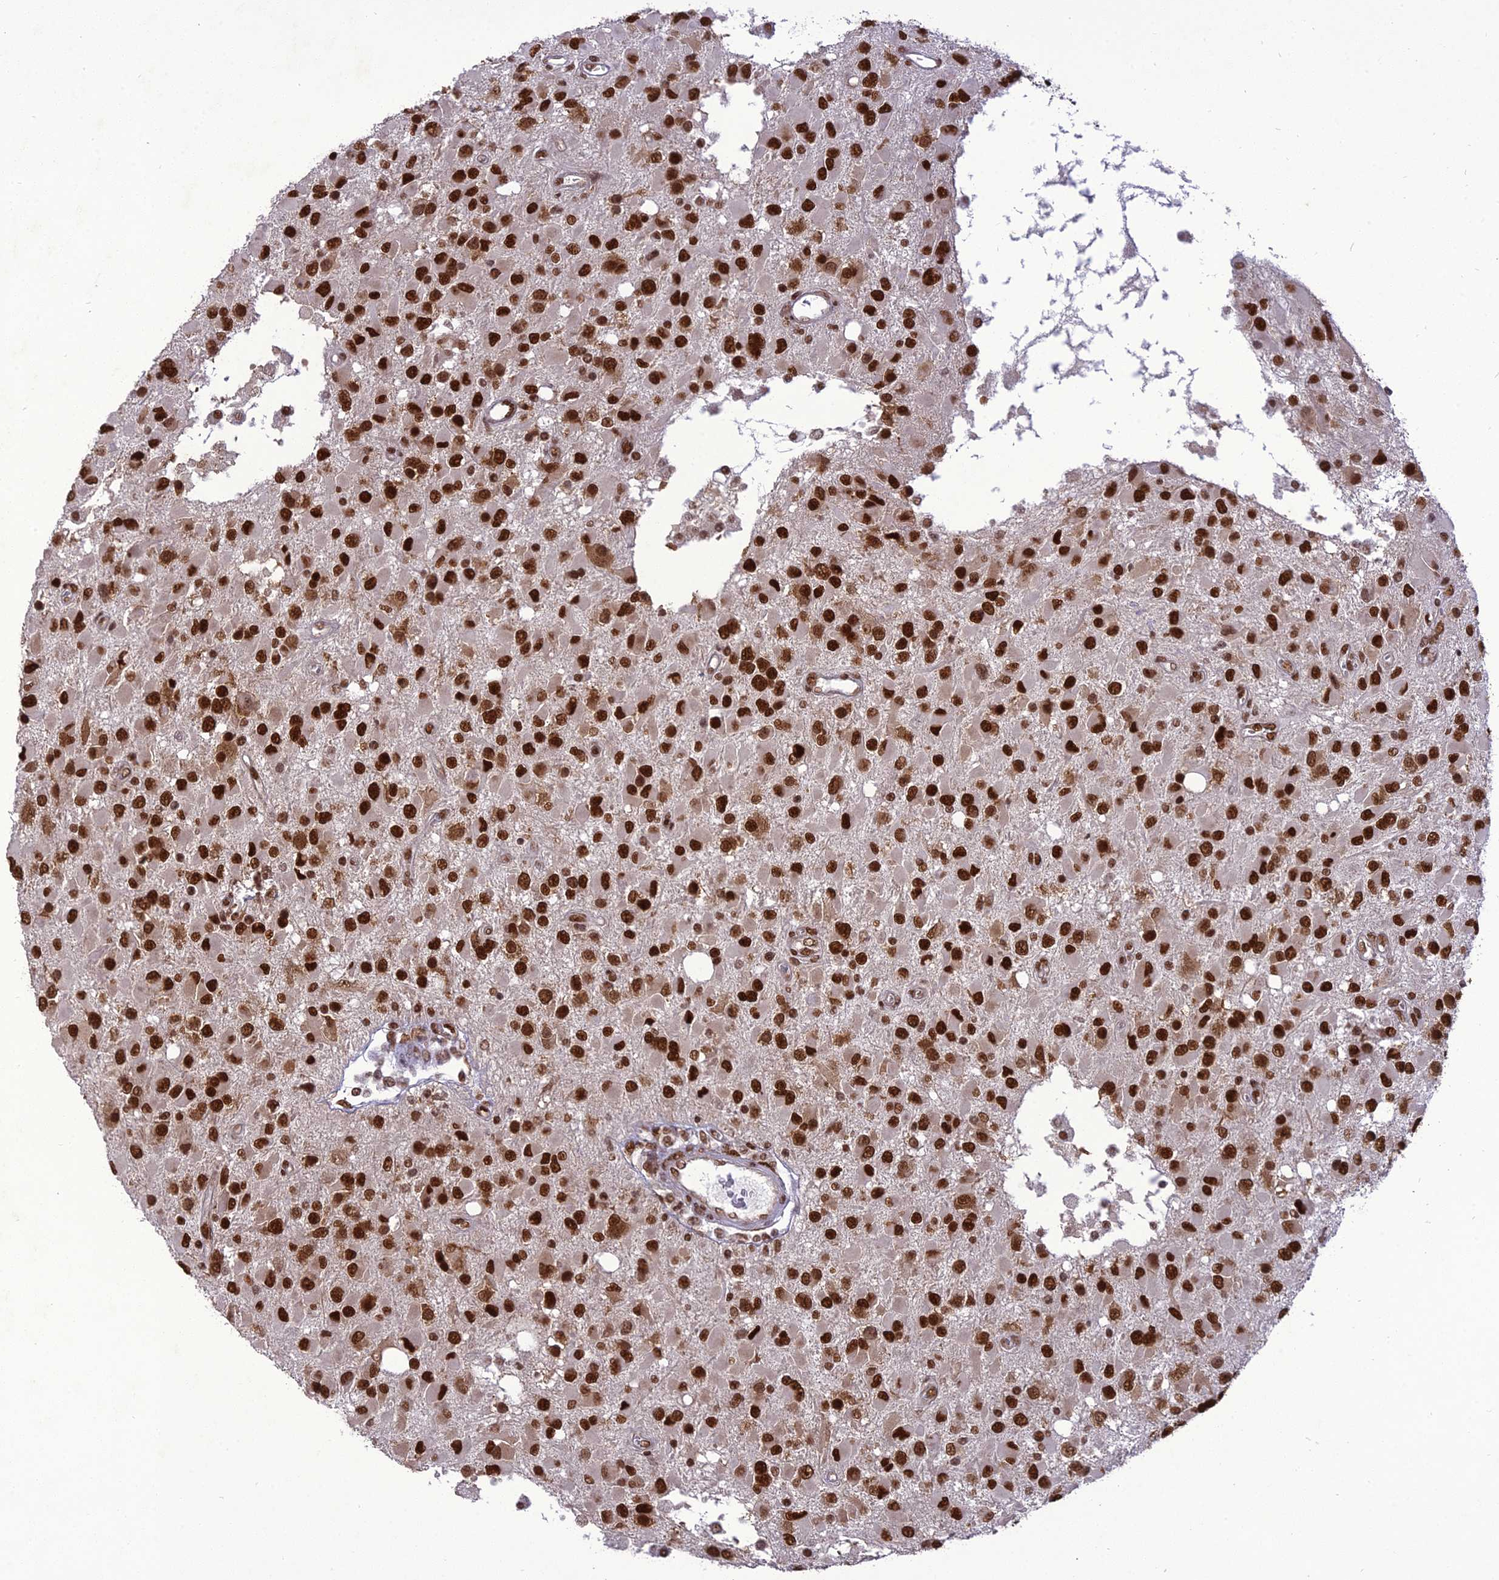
{"staining": {"intensity": "strong", "quantity": ">75%", "location": "nuclear"}, "tissue": "glioma", "cell_type": "Tumor cells", "image_type": "cancer", "snomed": [{"axis": "morphology", "description": "Glioma, malignant, High grade"}, {"axis": "topography", "description": "Brain"}], "caption": "Immunohistochemical staining of human glioma displays strong nuclear protein expression in about >75% of tumor cells. (DAB (3,3'-diaminobenzidine) = brown stain, brightfield microscopy at high magnification).", "gene": "DDX1", "patient": {"sex": "male", "age": 53}}